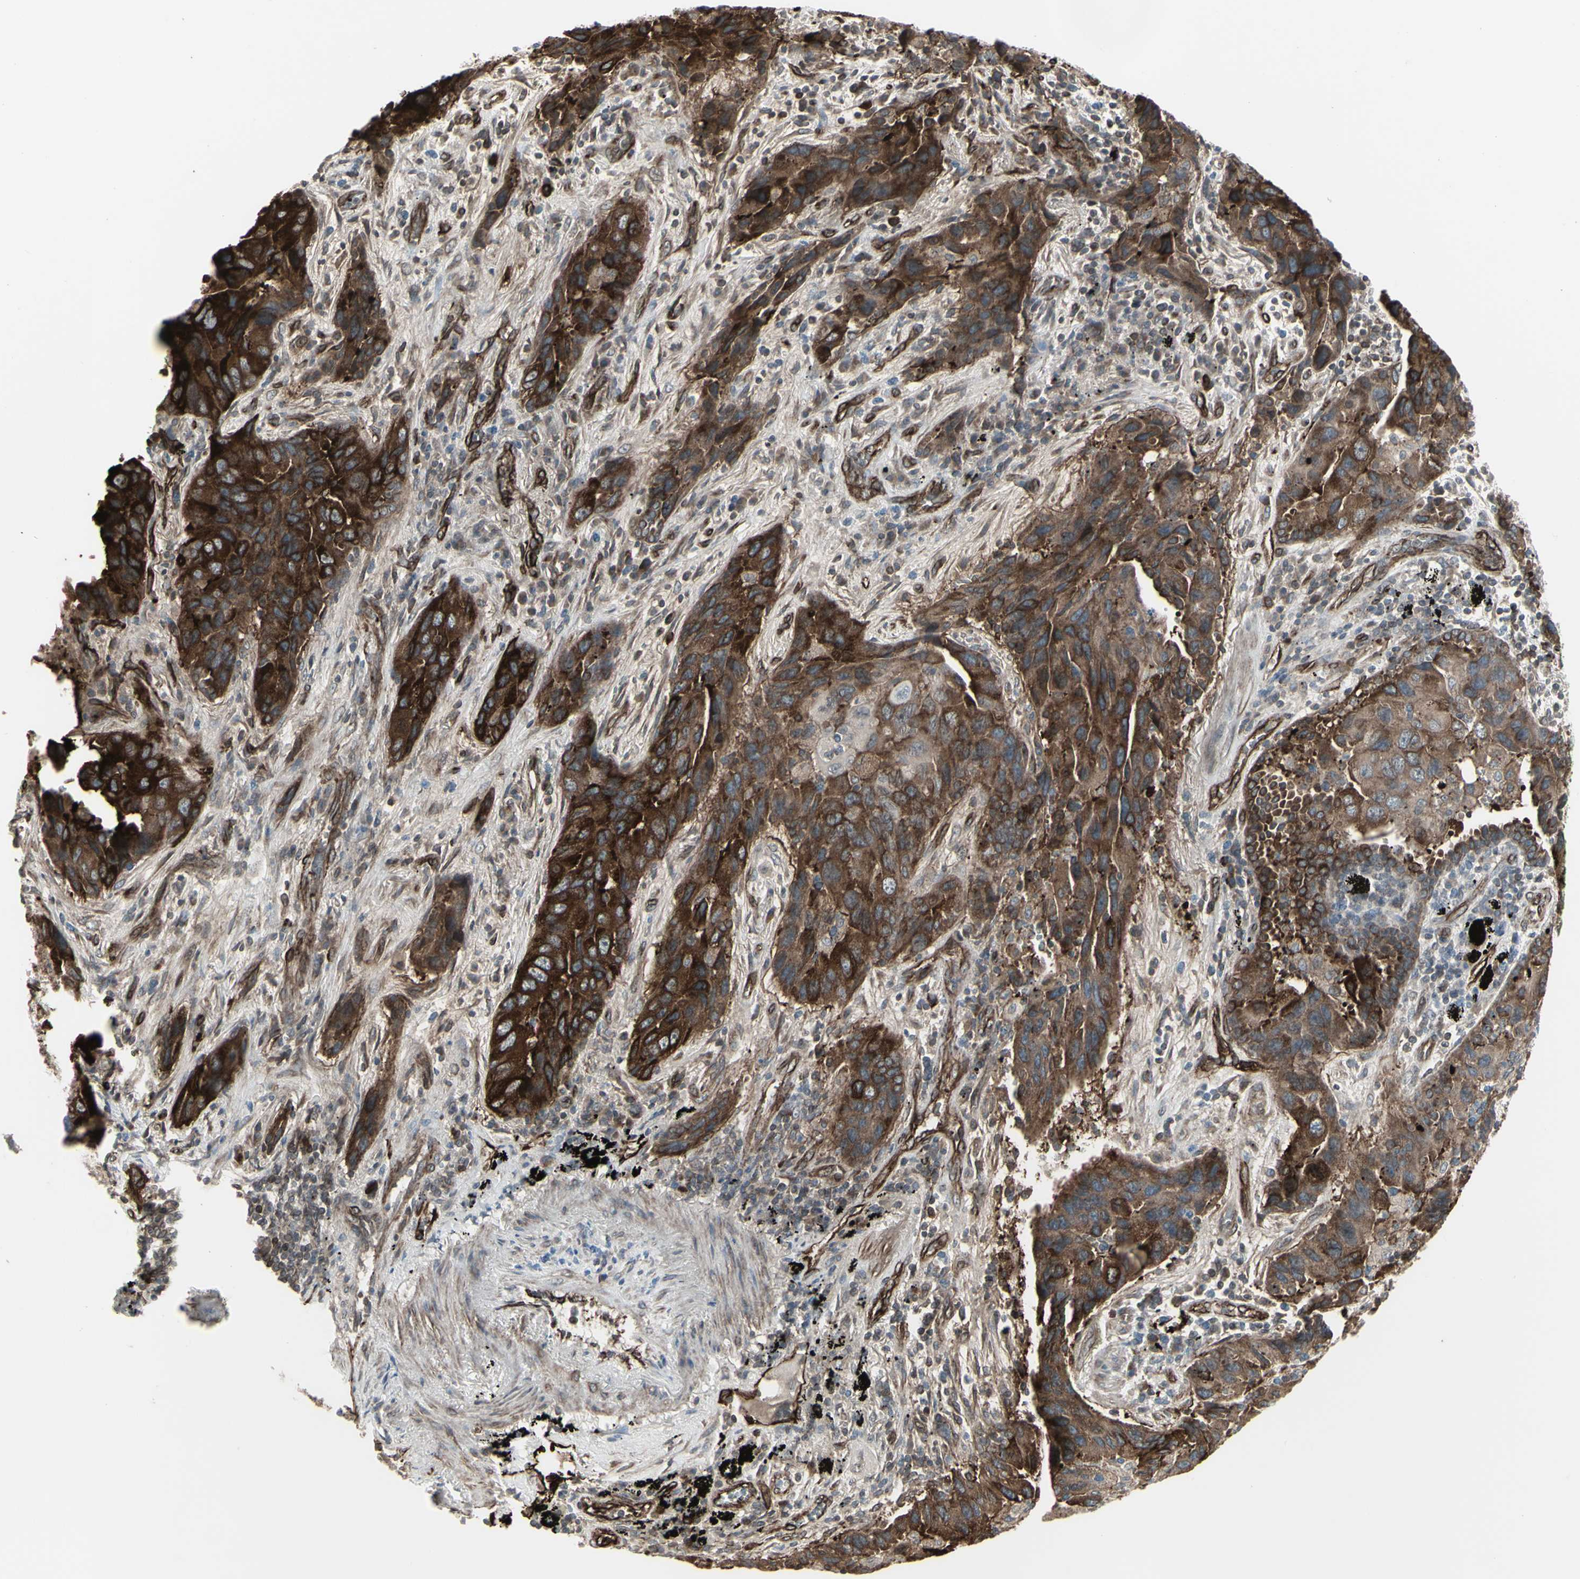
{"staining": {"intensity": "strong", "quantity": ">75%", "location": "cytoplasmic/membranous"}, "tissue": "lung cancer", "cell_type": "Tumor cells", "image_type": "cancer", "snomed": [{"axis": "morphology", "description": "Adenocarcinoma, NOS"}, {"axis": "topography", "description": "Lung"}], "caption": "A high amount of strong cytoplasmic/membranous staining is identified in about >75% of tumor cells in lung cancer (adenocarcinoma) tissue. (DAB (3,3'-diaminobenzidine) IHC, brown staining for protein, blue staining for nuclei).", "gene": "DTX3L", "patient": {"sex": "female", "age": 65}}